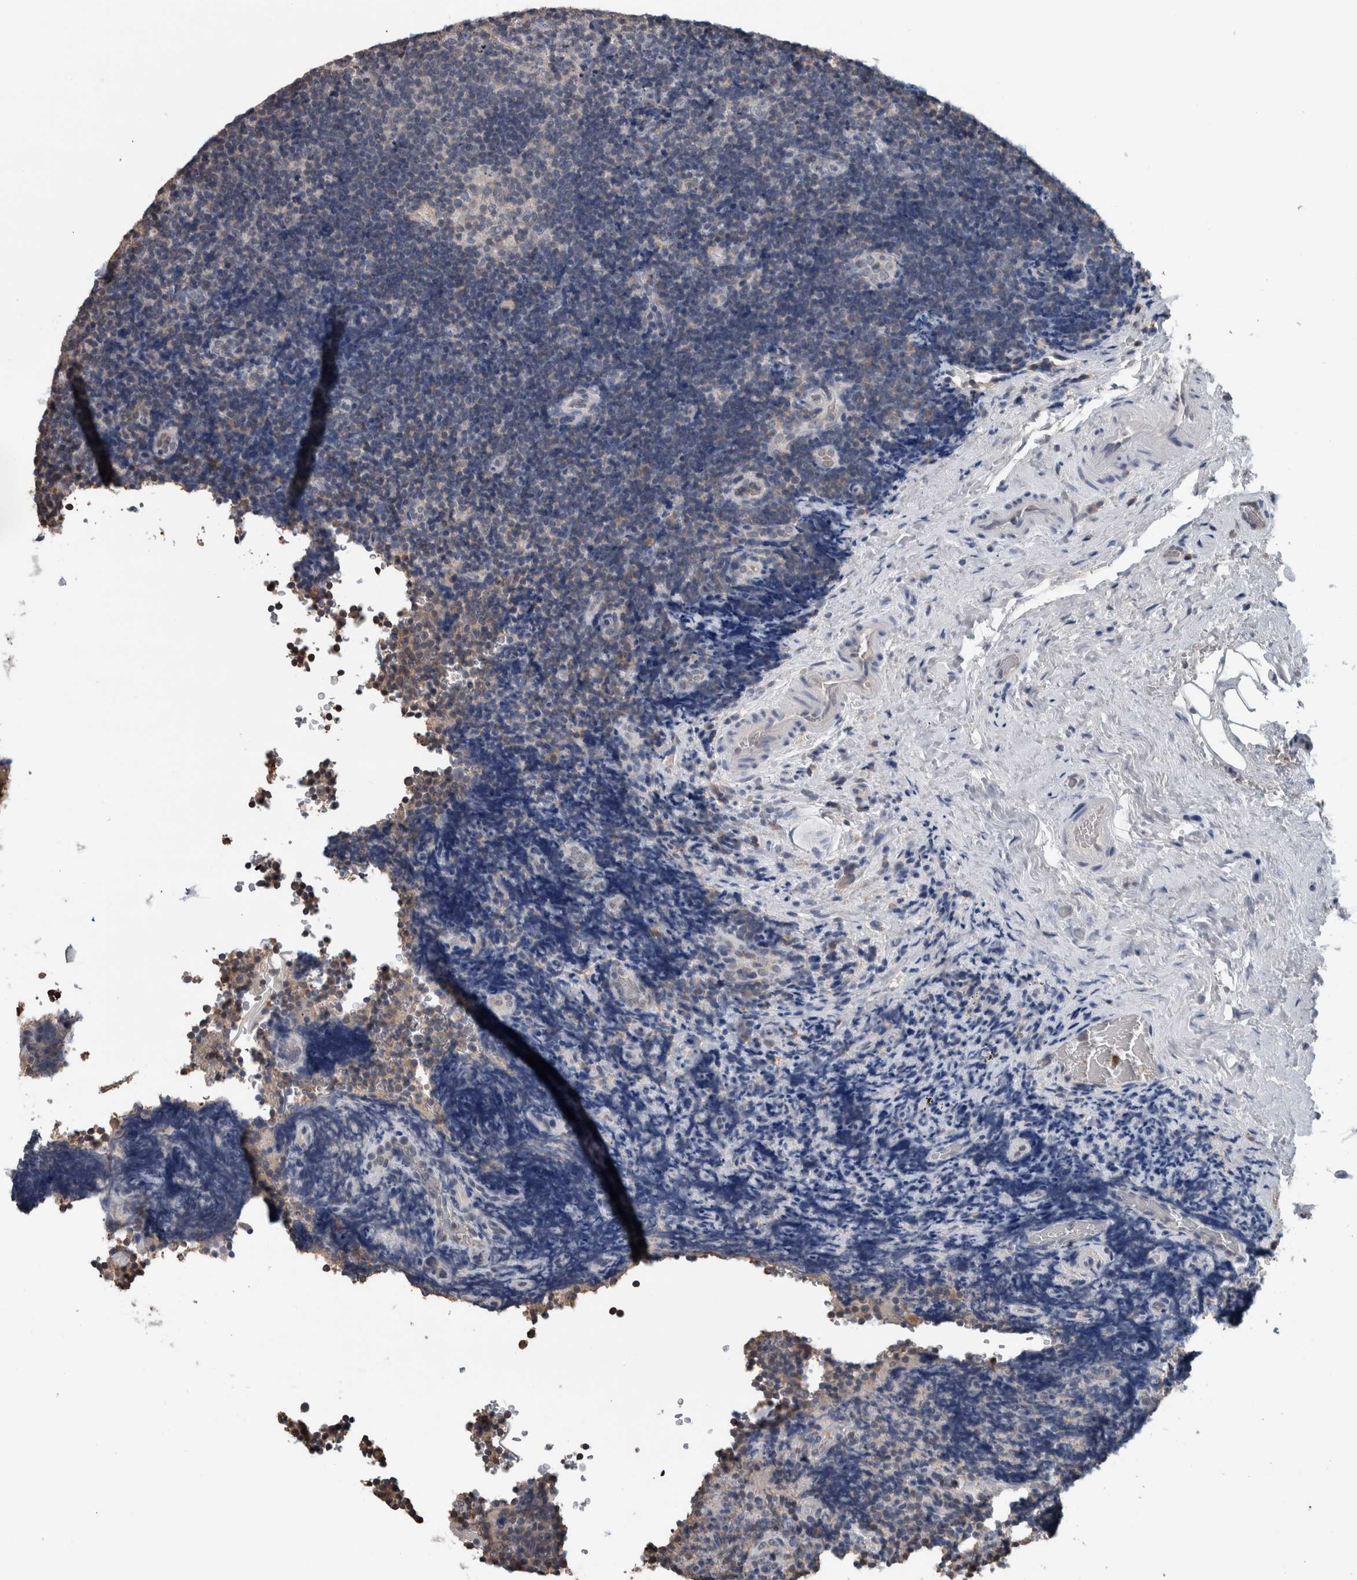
{"staining": {"intensity": "negative", "quantity": "none", "location": "none"}, "tissue": "lymphoma", "cell_type": "Tumor cells", "image_type": "cancer", "snomed": [{"axis": "morphology", "description": "Malignant lymphoma, non-Hodgkin's type, High grade"}, {"axis": "topography", "description": "Tonsil"}], "caption": "DAB (3,3'-diaminobenzidine) immunohistochemical staining of human lymphoma displays no significant expression in tumor cells.", "gene": "MAFF", "patient": {"sex": "female", "age": 36}}